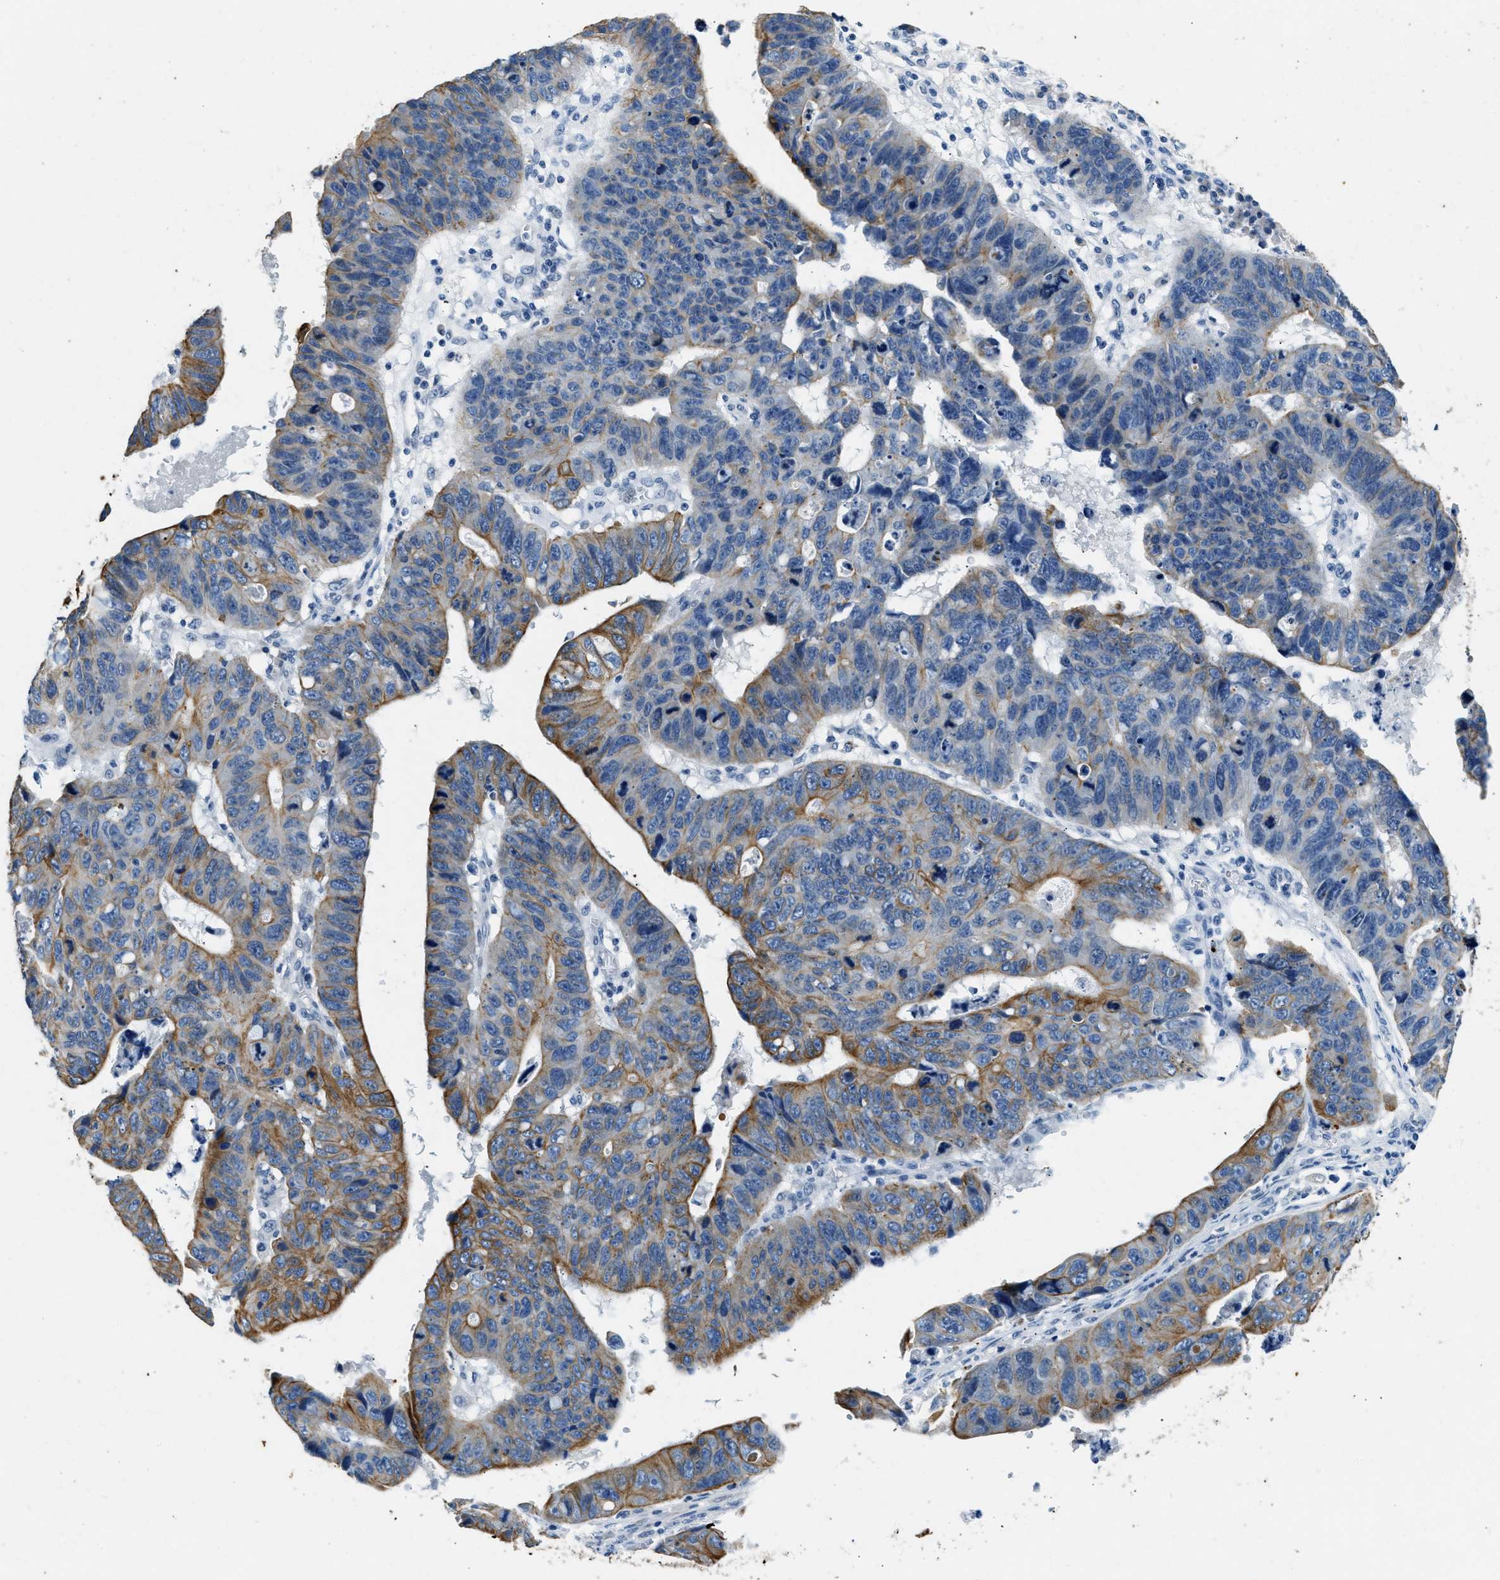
{"staining": {"intensity": "moderate", "quantity": "25%-75%", "location": "cytoplasmic/membranous"}, "tissue": "stomach cancer", "cell_type": "Tumor cells", "image_type": "cancer", "snomed": [{"axis": "morphology", "description": "Adenocarcinoma, NOS"}, {"axis": "topography", "description": "Stomach"}], "caption": "Immunohistochemistry photomicrograph of human stomach cancer stained for a protein (brown), which exhibits medium levels of moderate cytoplasmic/membranous staining in about 25%-75% of tumor cells.", "gene": "CFAP20", "patient": {"sex": "male", "age": 59}}